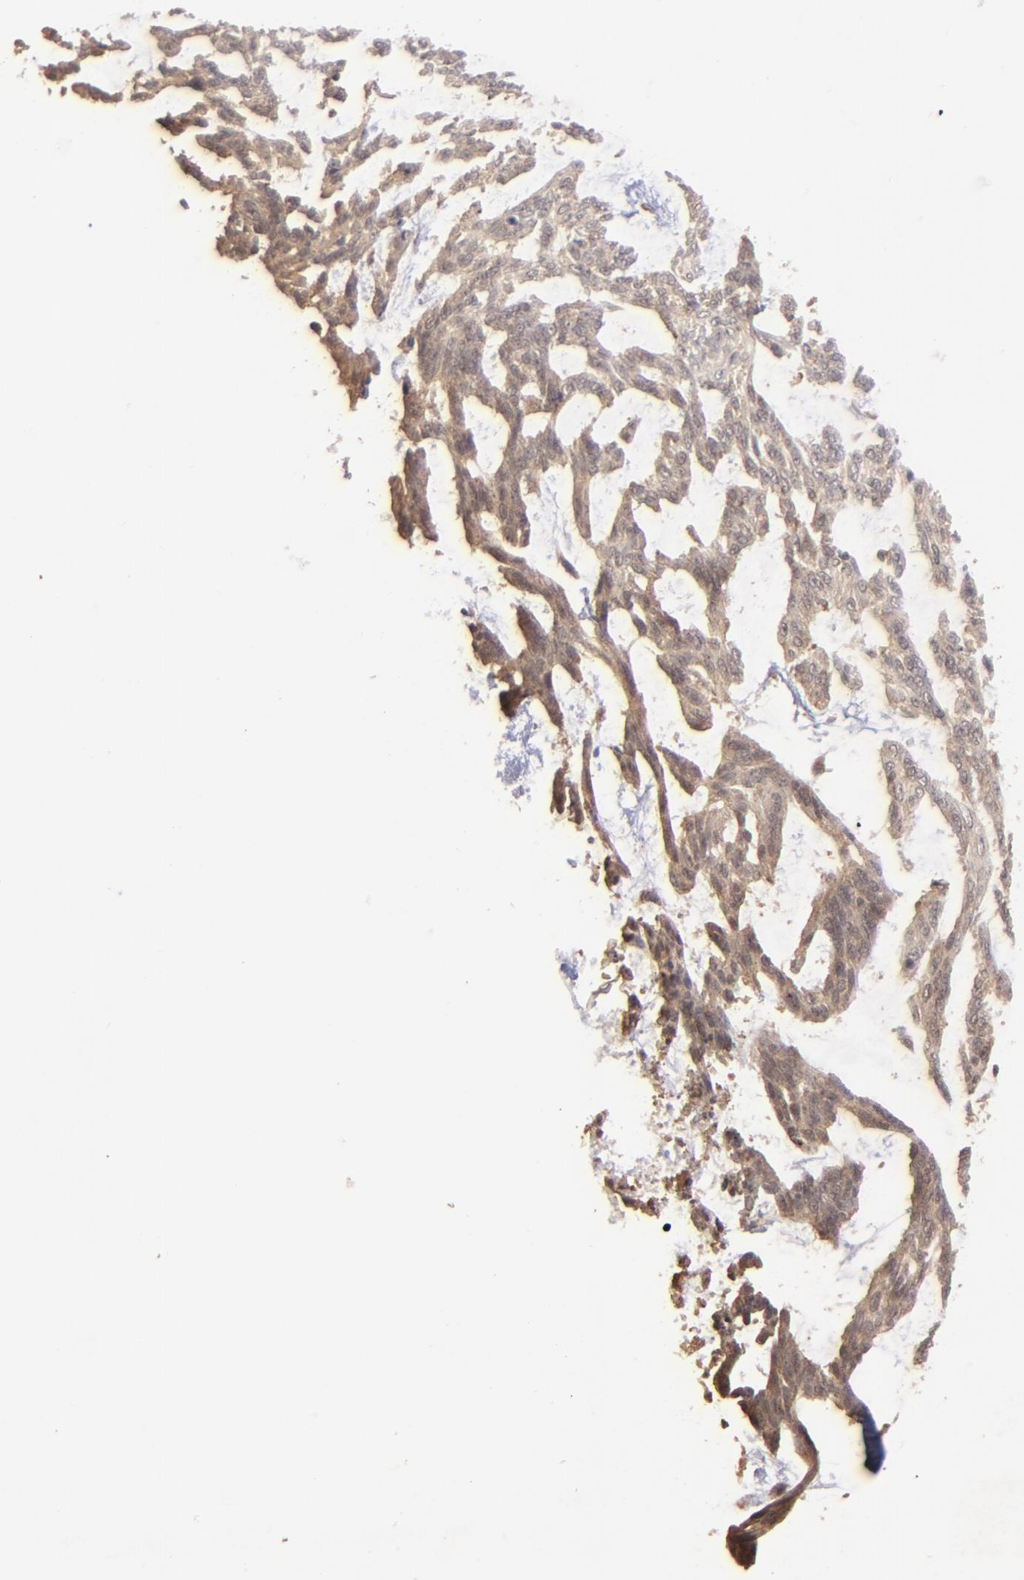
{"staining": {"intensity": "weak", "quantity": ">75%", "location": "cytoplasmic/membranous"}, "tissue": "skin cancer", "cell_type": "Tumor cells", "image_type": "cancer", "snomed": [{"axis": "morphology", "description": "Normal tissue, NOS"}, {"axis": "morphology", "description": "Basal cell carcinoma"}, {"axis": "topography", "description": "Skin"}], "caption": "Human basal cell carcinoma (skin) stained with a brown dye displays weak cytoplasmic/membranous positive staining in approximately >75% of tumor cells.", "gene": "TENM1", "patient": {"sex": "female", "age": 71}}